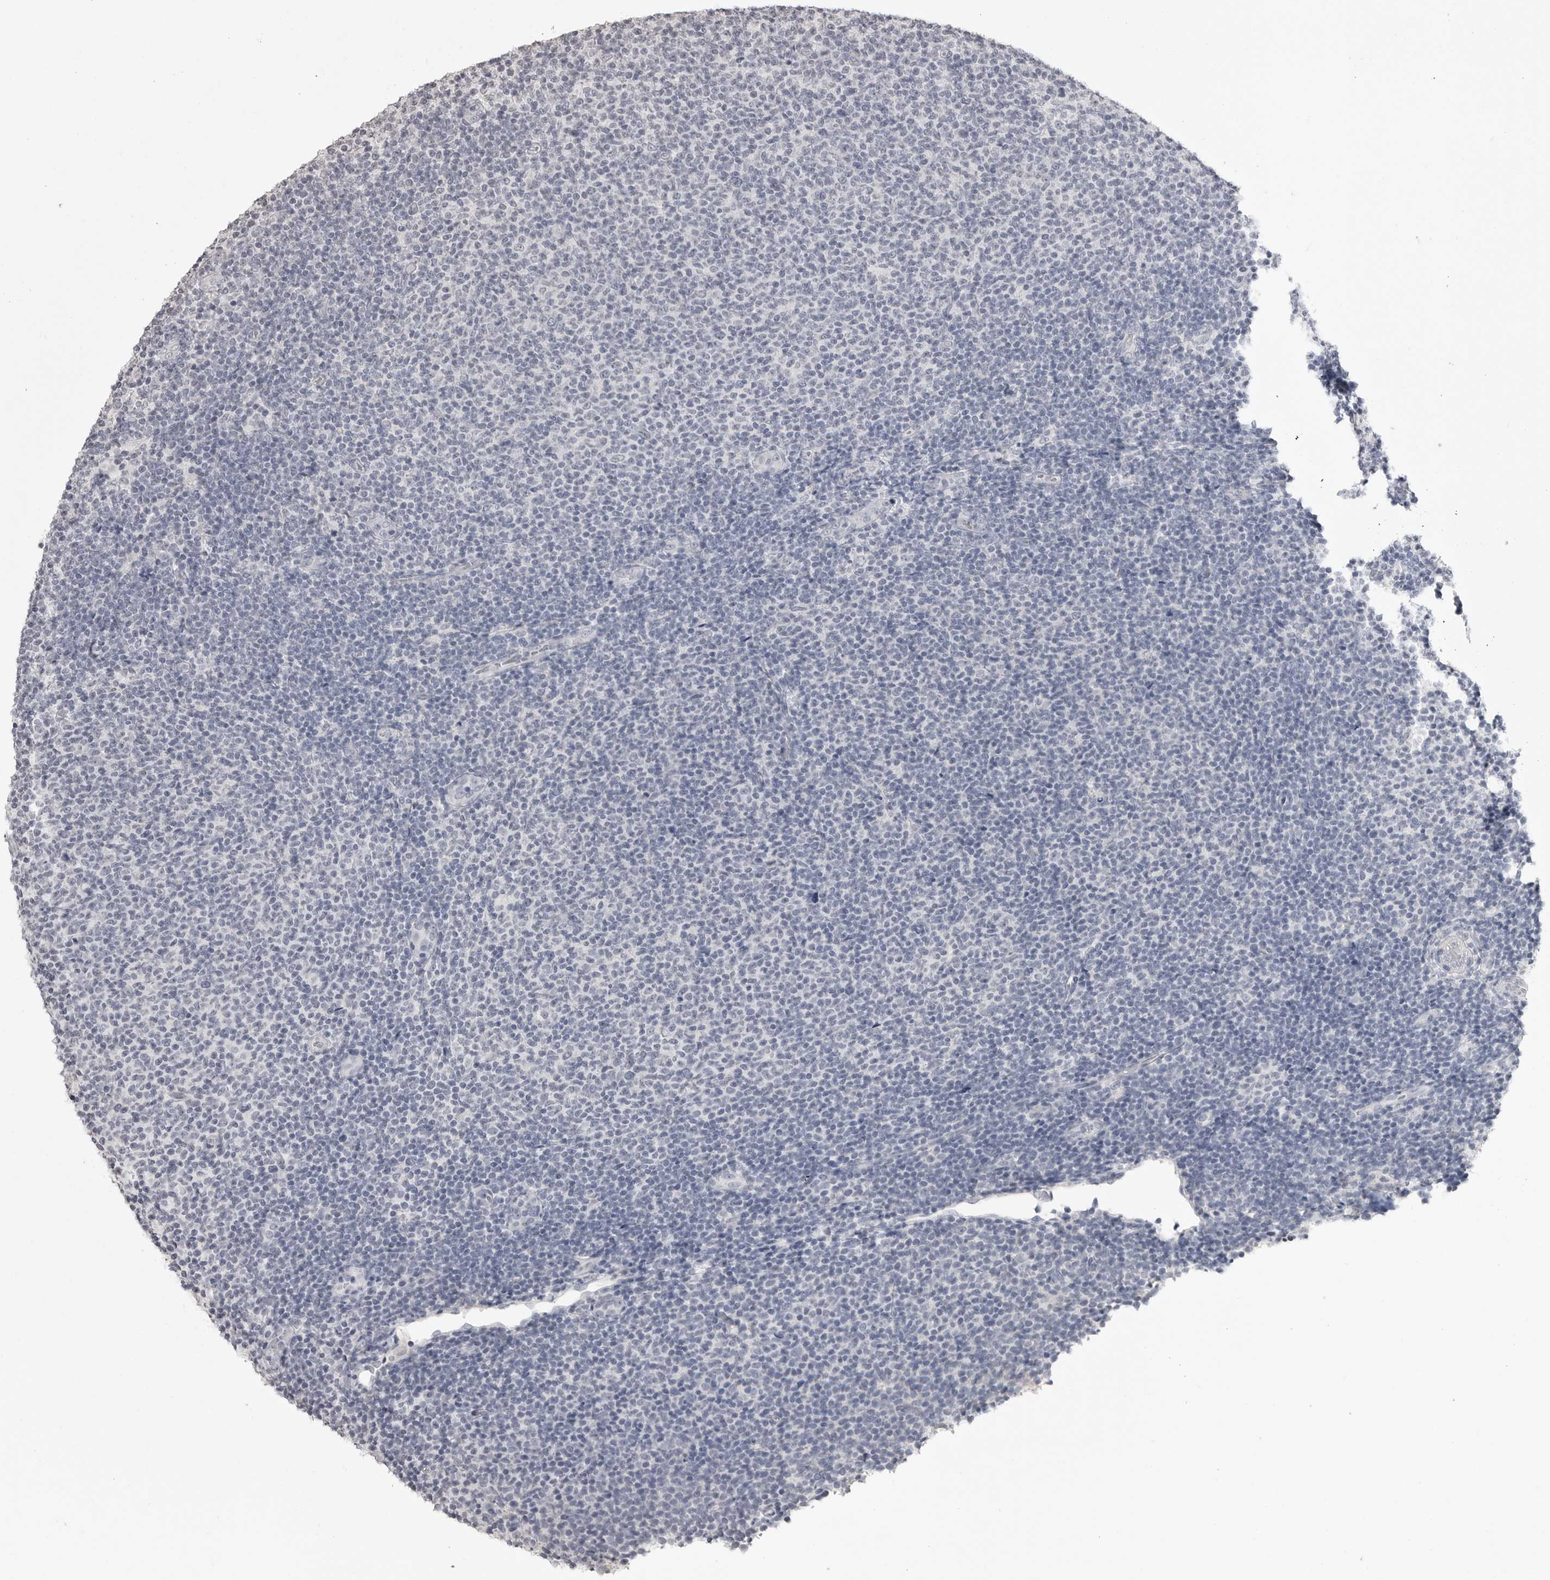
{"staining": {"intensity": "negative", "quantity": "none", "location": "none"}, "tissue": "lymphoma", "cell_type": "Tumor cells", "image_type": "cancer", "snomed": [{"axis": "morphology", "description": "Malignant lymphoma, non-Hodgkin's type, Low grade"}, {"axis": "topography", "description": "Lymph node"}], "caption": "This is an immunohistochemistry histopathology image of human lymphoma. There is no staining in tumor cells.", "gene": "GPN2", "patient": {"sex": "male", "age": 66}}